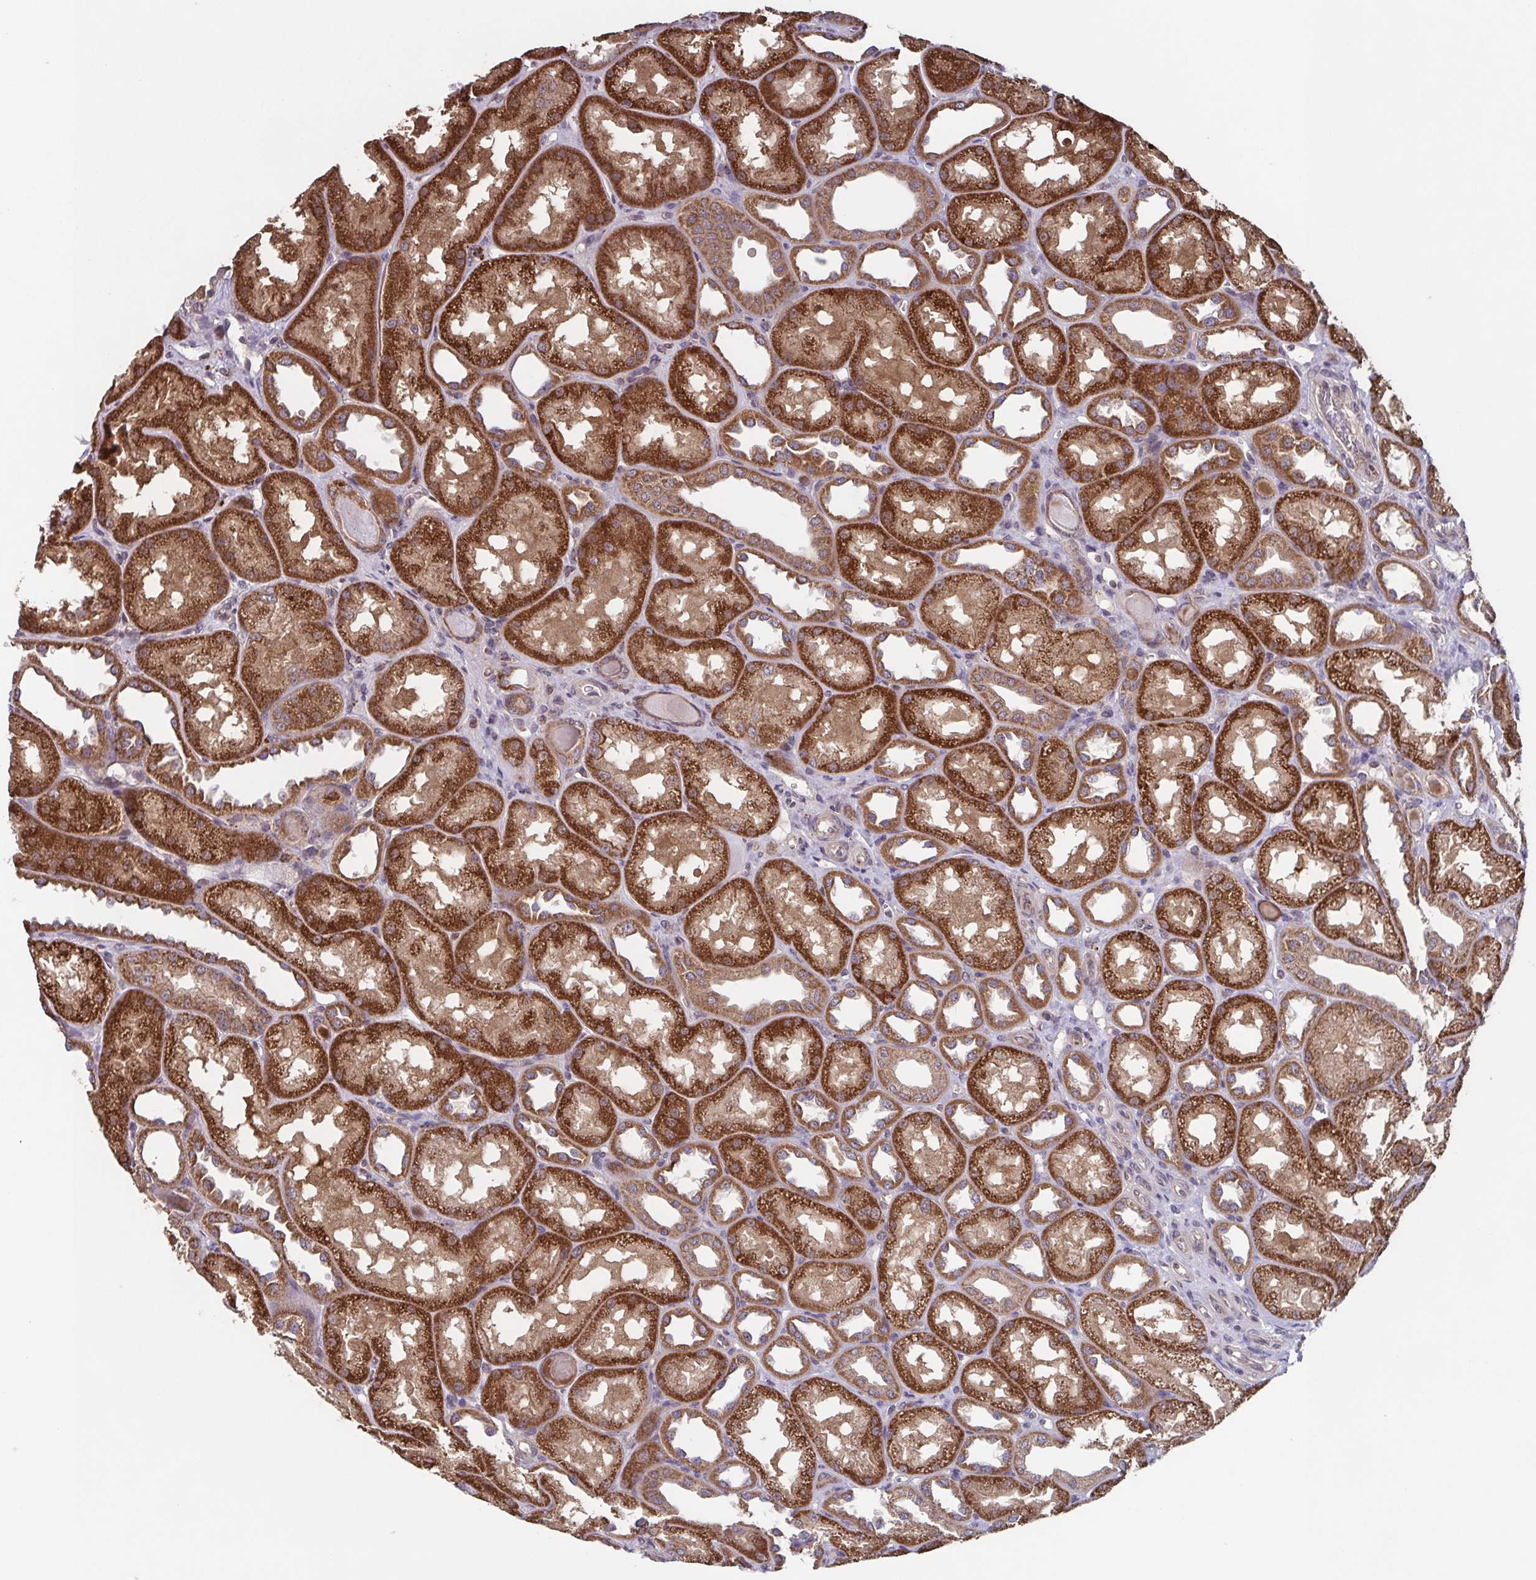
{"staining": {"intensity": "weak", "quantity": "25%-75%", "location": "cytoplasmic/membranous"}, "tissue": "kidney", "cell_type": "Cells in glomeruli", "image_type": "normal", "snomed": [{"axis": "morphology", "description": "Normal tissue, NOS"}, {"axis": "topography", "description": "Kidney"}], "caption": "Benign kidney shows weak cytoplasmic/membranous expression in about 25%-75% of cells in glomeruli.", "gene": "TTC19", "patient": {"sex": "male", "age": 61}}